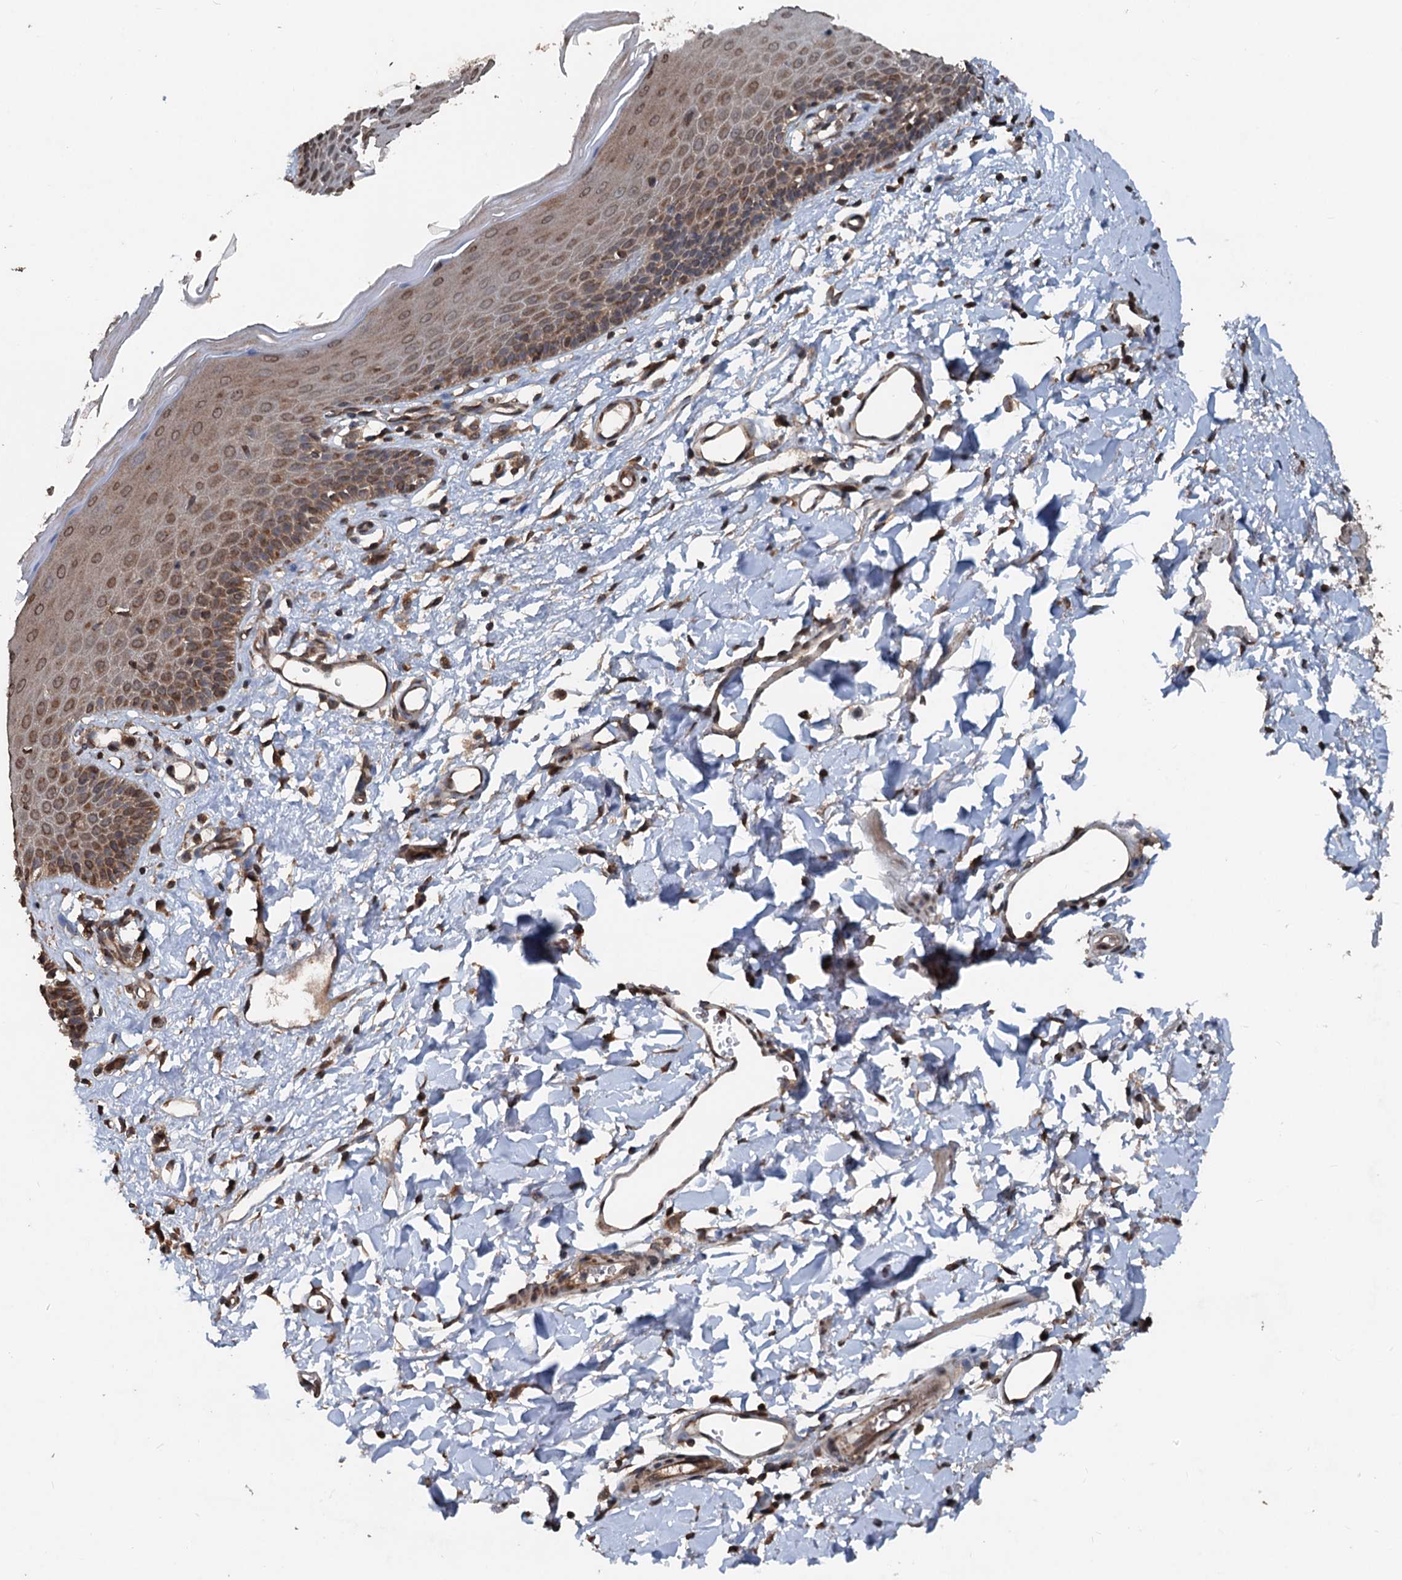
{"staining": {"intensity": "moderate", "quantity": "25%-75%", "location": "cytoplasmic/membranous,nuclear"}, "tissue": "skin", "cell_type": "Epidermal cells", "image_type": "normal", "snomed": [{"axis": "morphology", "description": "Normal tissue, NOS"}, {"axis": "topography", "description": "Vulva"}], "caption": "Immunohistochemistry (IHC) of normal skin exhibits medium levels of moderate cytoplasmic/membranous,nuclear staining in approximately 25%-75% of epidermal cells. The staining was performed using DAB (3,3'-diaminobenzidine) to visualize the protein expression in brown, while the nuclei were stained in blue with hematoxylin (Magnification: 20x).", "gene": "N4BP2L2", "patient": {"sex": "female", "age": 68}}